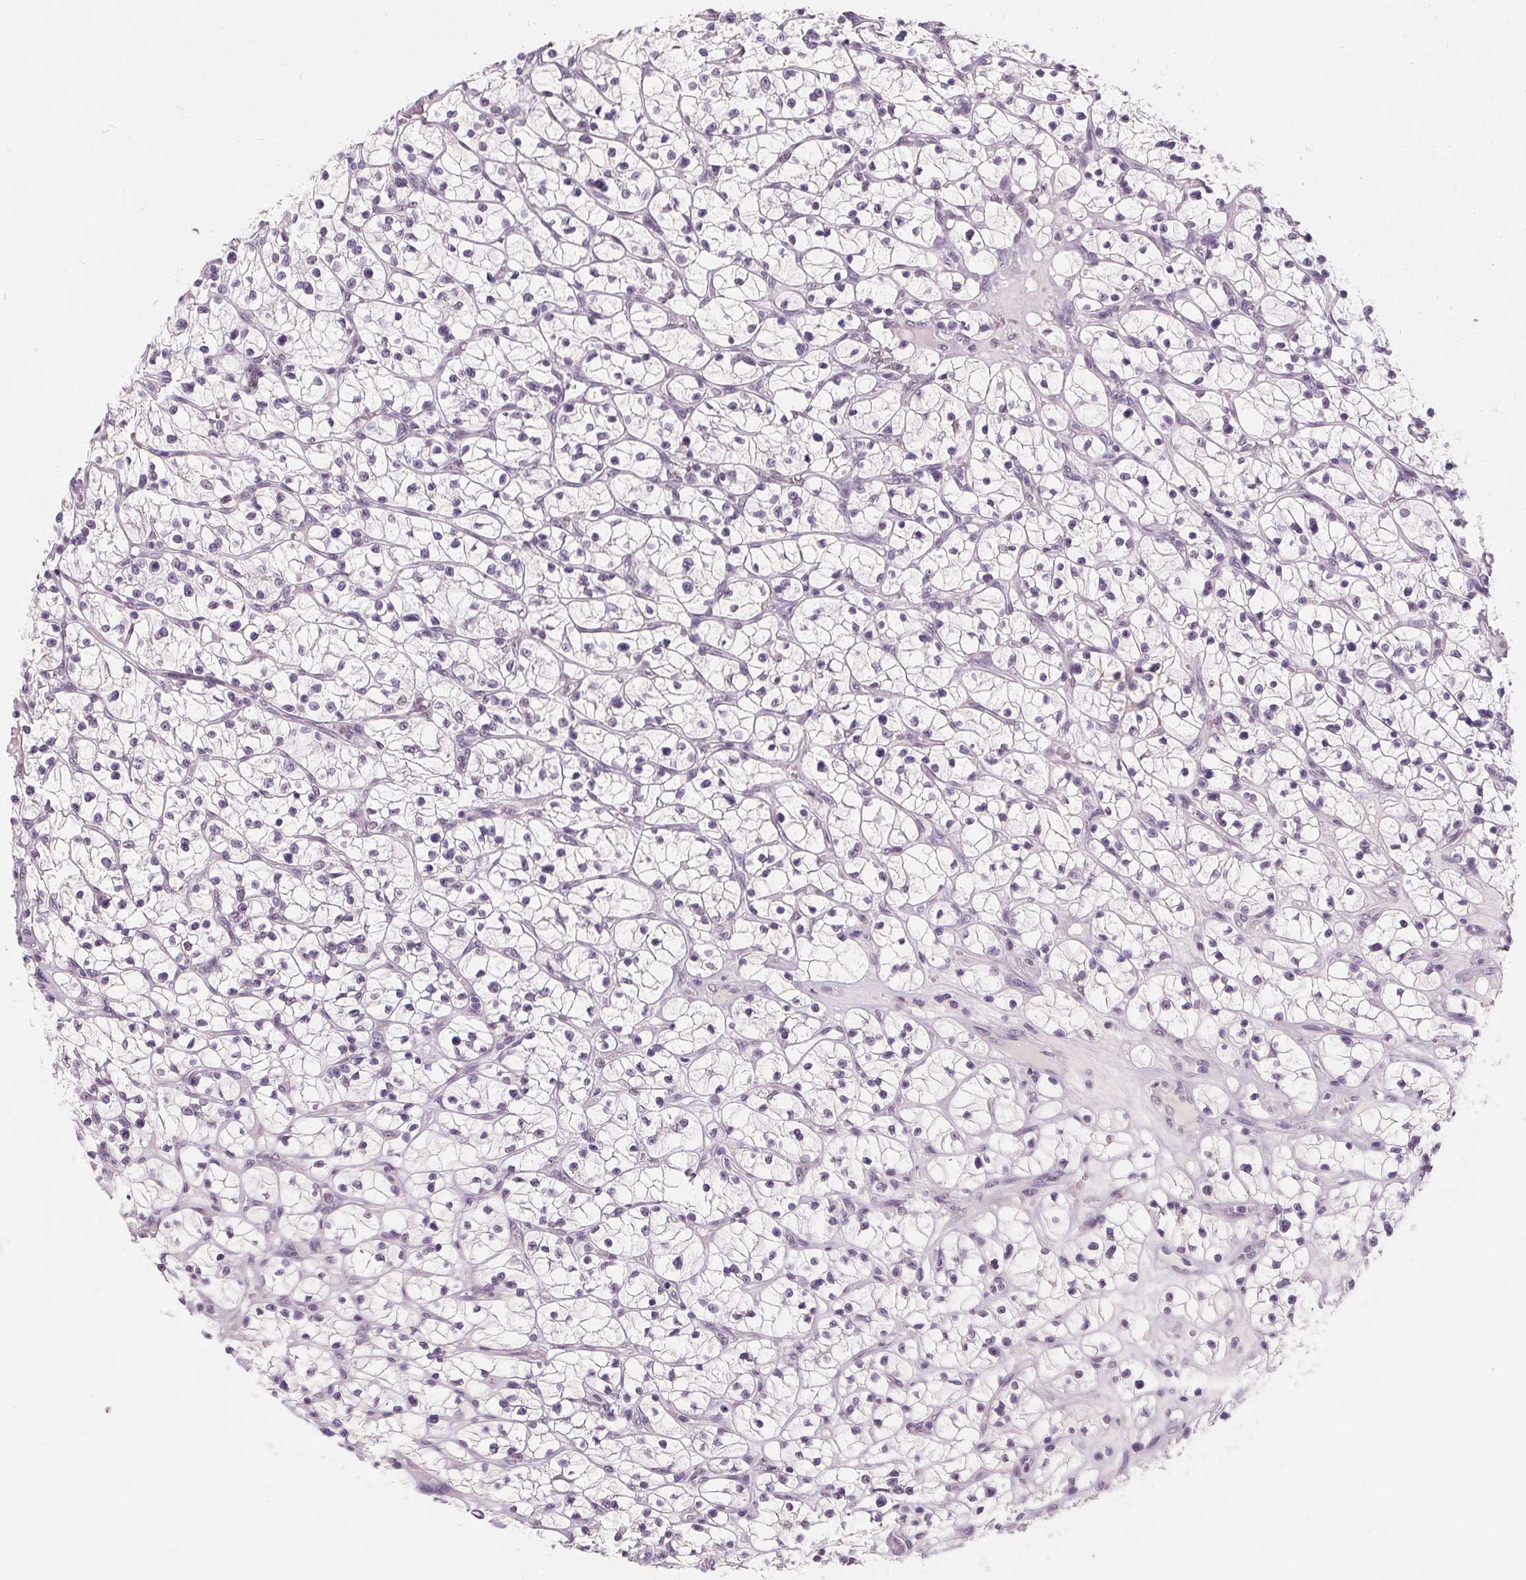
{"staining": {"intensity": "negative", "quantity": "none", "location": "none"}, "tissue": "renal cancer", "cell_type": "Tumor cells", "image_type": "cancer", "snomed": [{"axis": "morphology", "description": "Adenocarcinoma, NOS"}, {"axis": "topography", "description": "Kidney"}], "caption": "This image is of renal cancer stained with IHC to label a protein in brown with the nuclei are counter-stained blue. There is no positivity in tumor cells.", "gene": "DBX2", "patient": {"sex": "female", "age": 64}}